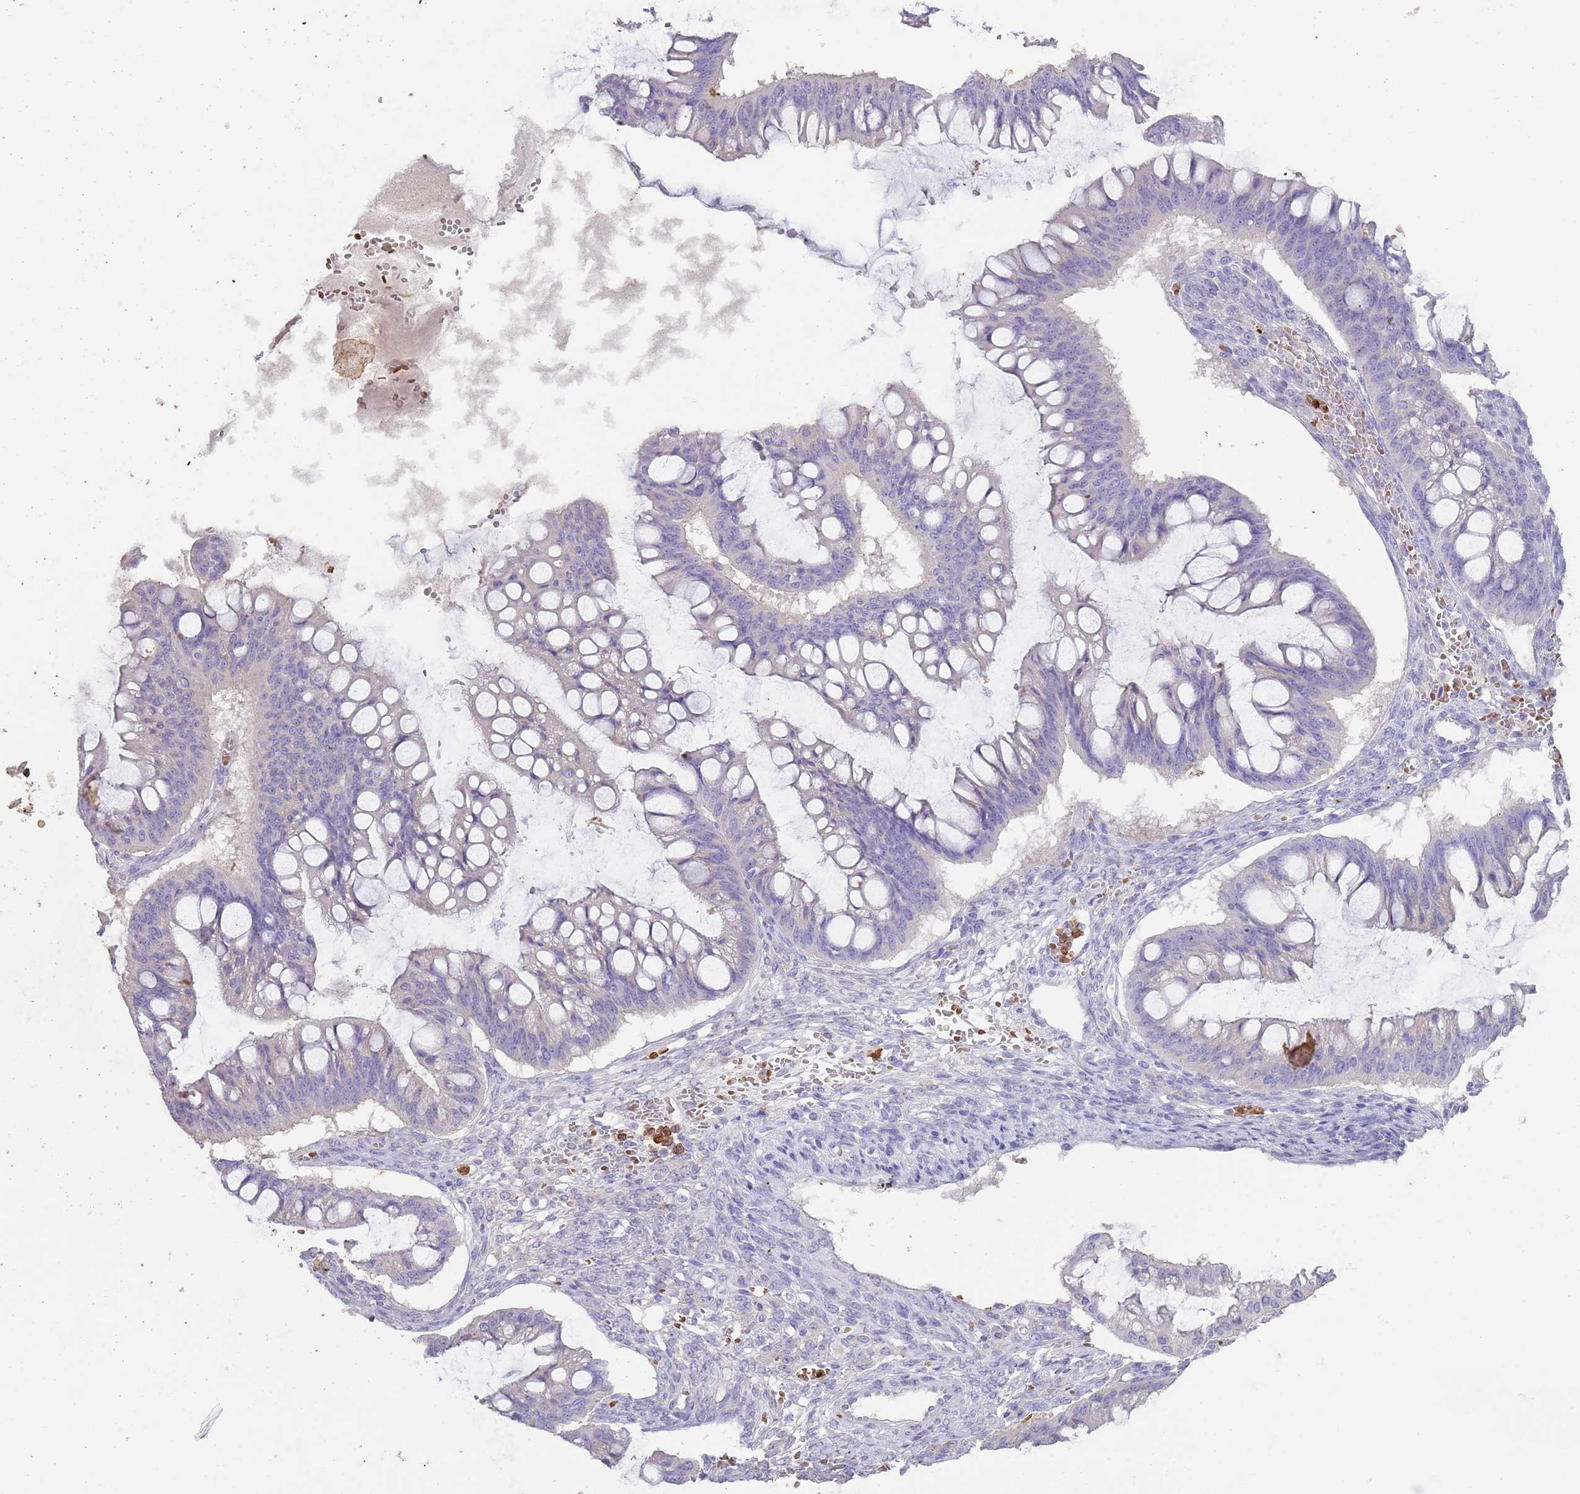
{"staining": {"intensity": "negative", "quantity": "none", "location": "none"}, "tissue": "ovarian cancer", "cell_type": "Tumor cells", "image_type": "cancer", "snomed": [{"axis": "morphology", "description": "Cystadenocarcinoma, mucinous, NOS"}, {"axis": "topography", "description": "Ovary"}], "caption": "The micrograph exhibits no staining of tumor cells in ovarian cancer. (DAB (3,3'-diaminobenzidine) immunohistochemistry (IHC) with hematoxylin counter stain).", "gene": "TMEM251", "patient": {"sex": "female", "age": 73}}